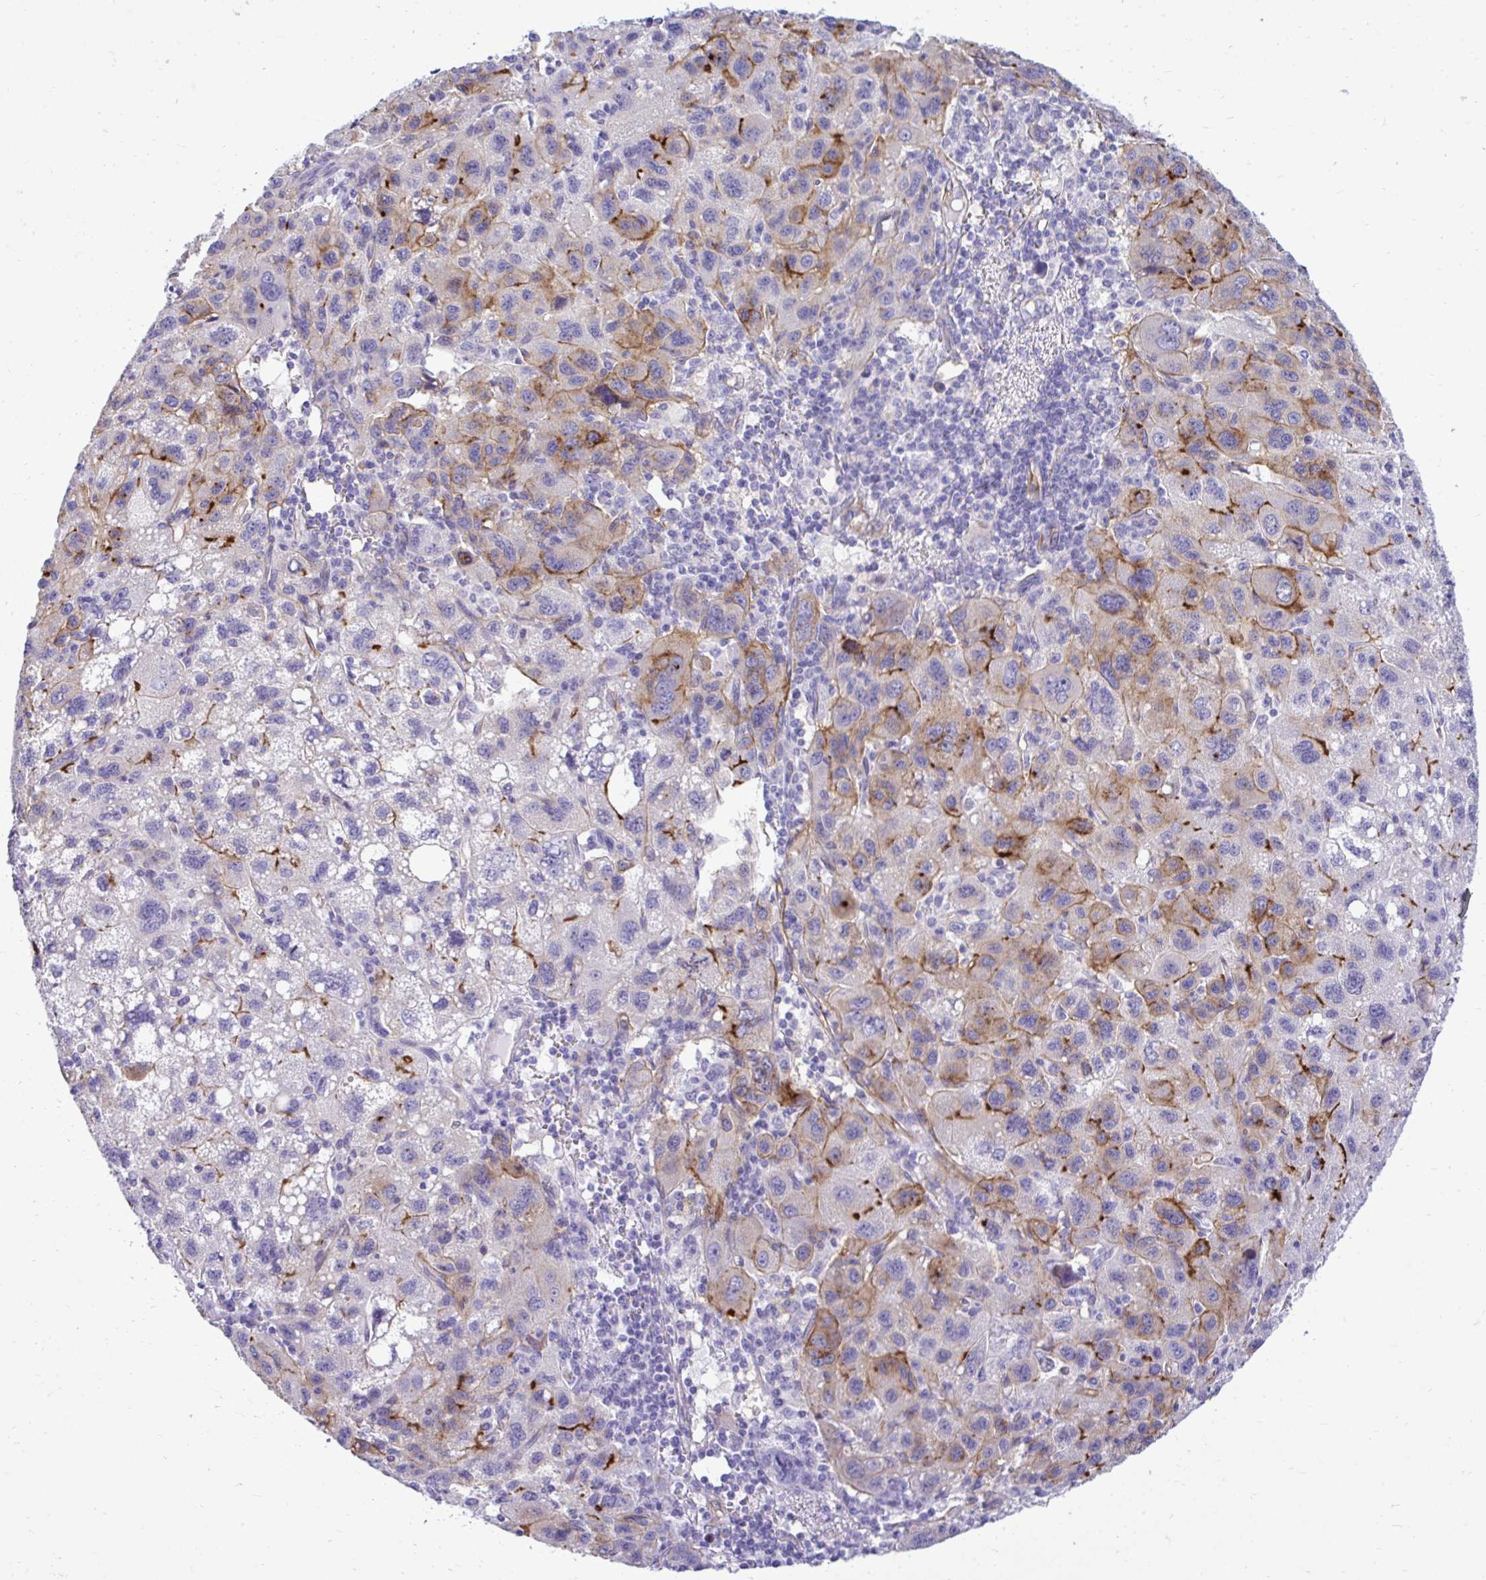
{"staining": {"intensity": "moderate", "quantity": "25%-75%", "location": "cytoplasmic/membranous"}, "tissue": "liver cancer", "cell_type": "Tumor cells", "image_type": "cancer", "snomed": [{"axis": "morphology", "description": "Carcinoma, Hepatocellular, NOS"}, {"axis": "topography", "description": "Liver"}], "caption": "This is a histology image of immunohistochemistry staining of liver cancer (hepatocellular carcinoma), which shows moderate positivity in the cytoplasmic/membranous of tumor cells.", "gene": "ABCG2", "patient": {"sex": "female", "age": 77}}